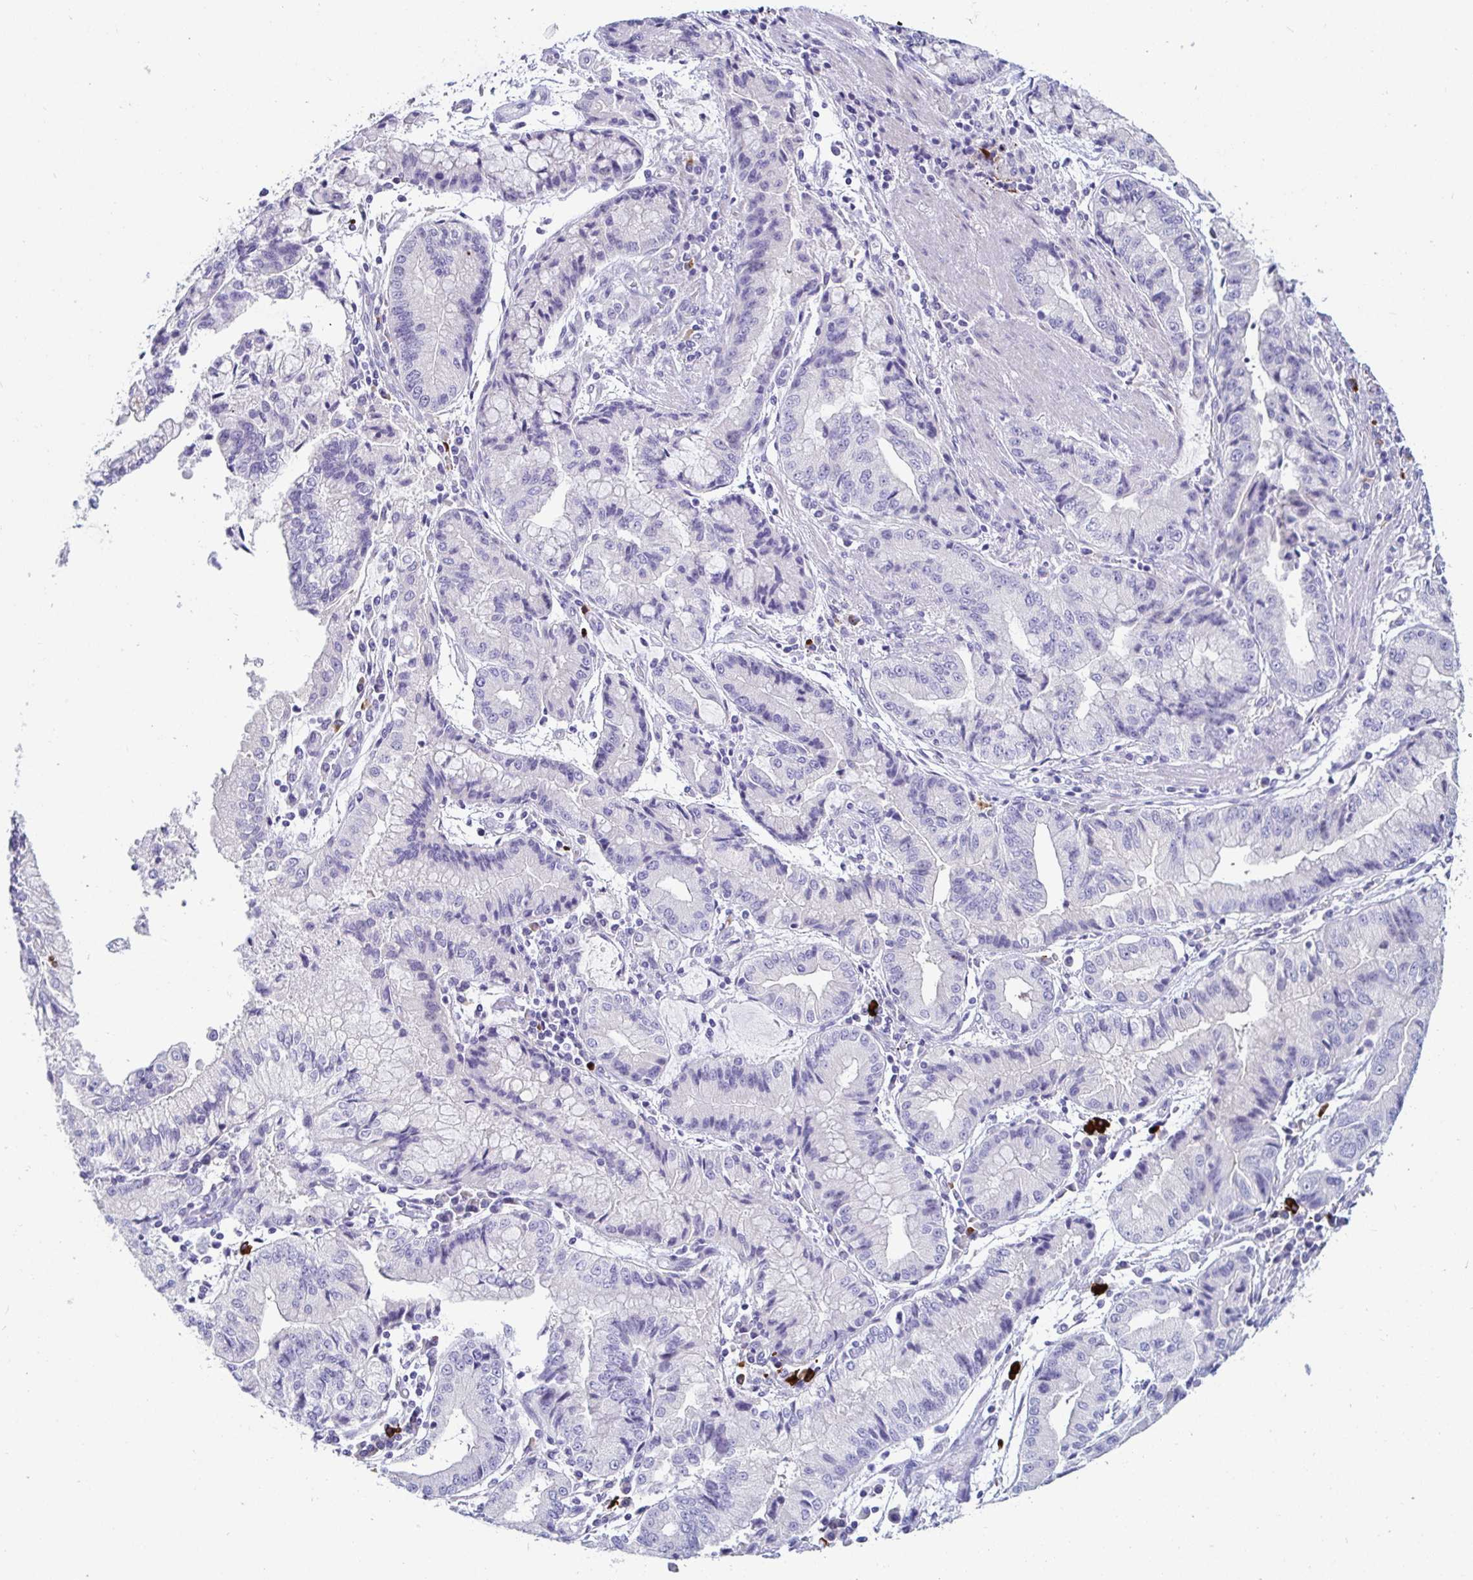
{"staining": {"intensity": "negative", "quantity": "none", "location": "none"}, "tissue": "stomach cancer", "cell_type": "Tumor cells", "image_type": "cancer", "snomed": [{"axis": "morphology", "description": "Adenocarcinoma, NOS"}, {"axis": "topography", "description": "Stomach, upper"}], "caption": "Immunohistochemistry (IHC) micrograph of adenocarcinoma (stomach) stained for a protein (brown), which exhibits no staining in tumor cells. (DAB immunohistochemistry visualized using brightfield microscopy, high magnification).", "gene": "C4orf17", "patient": {"sex": "female", "age": 74}}